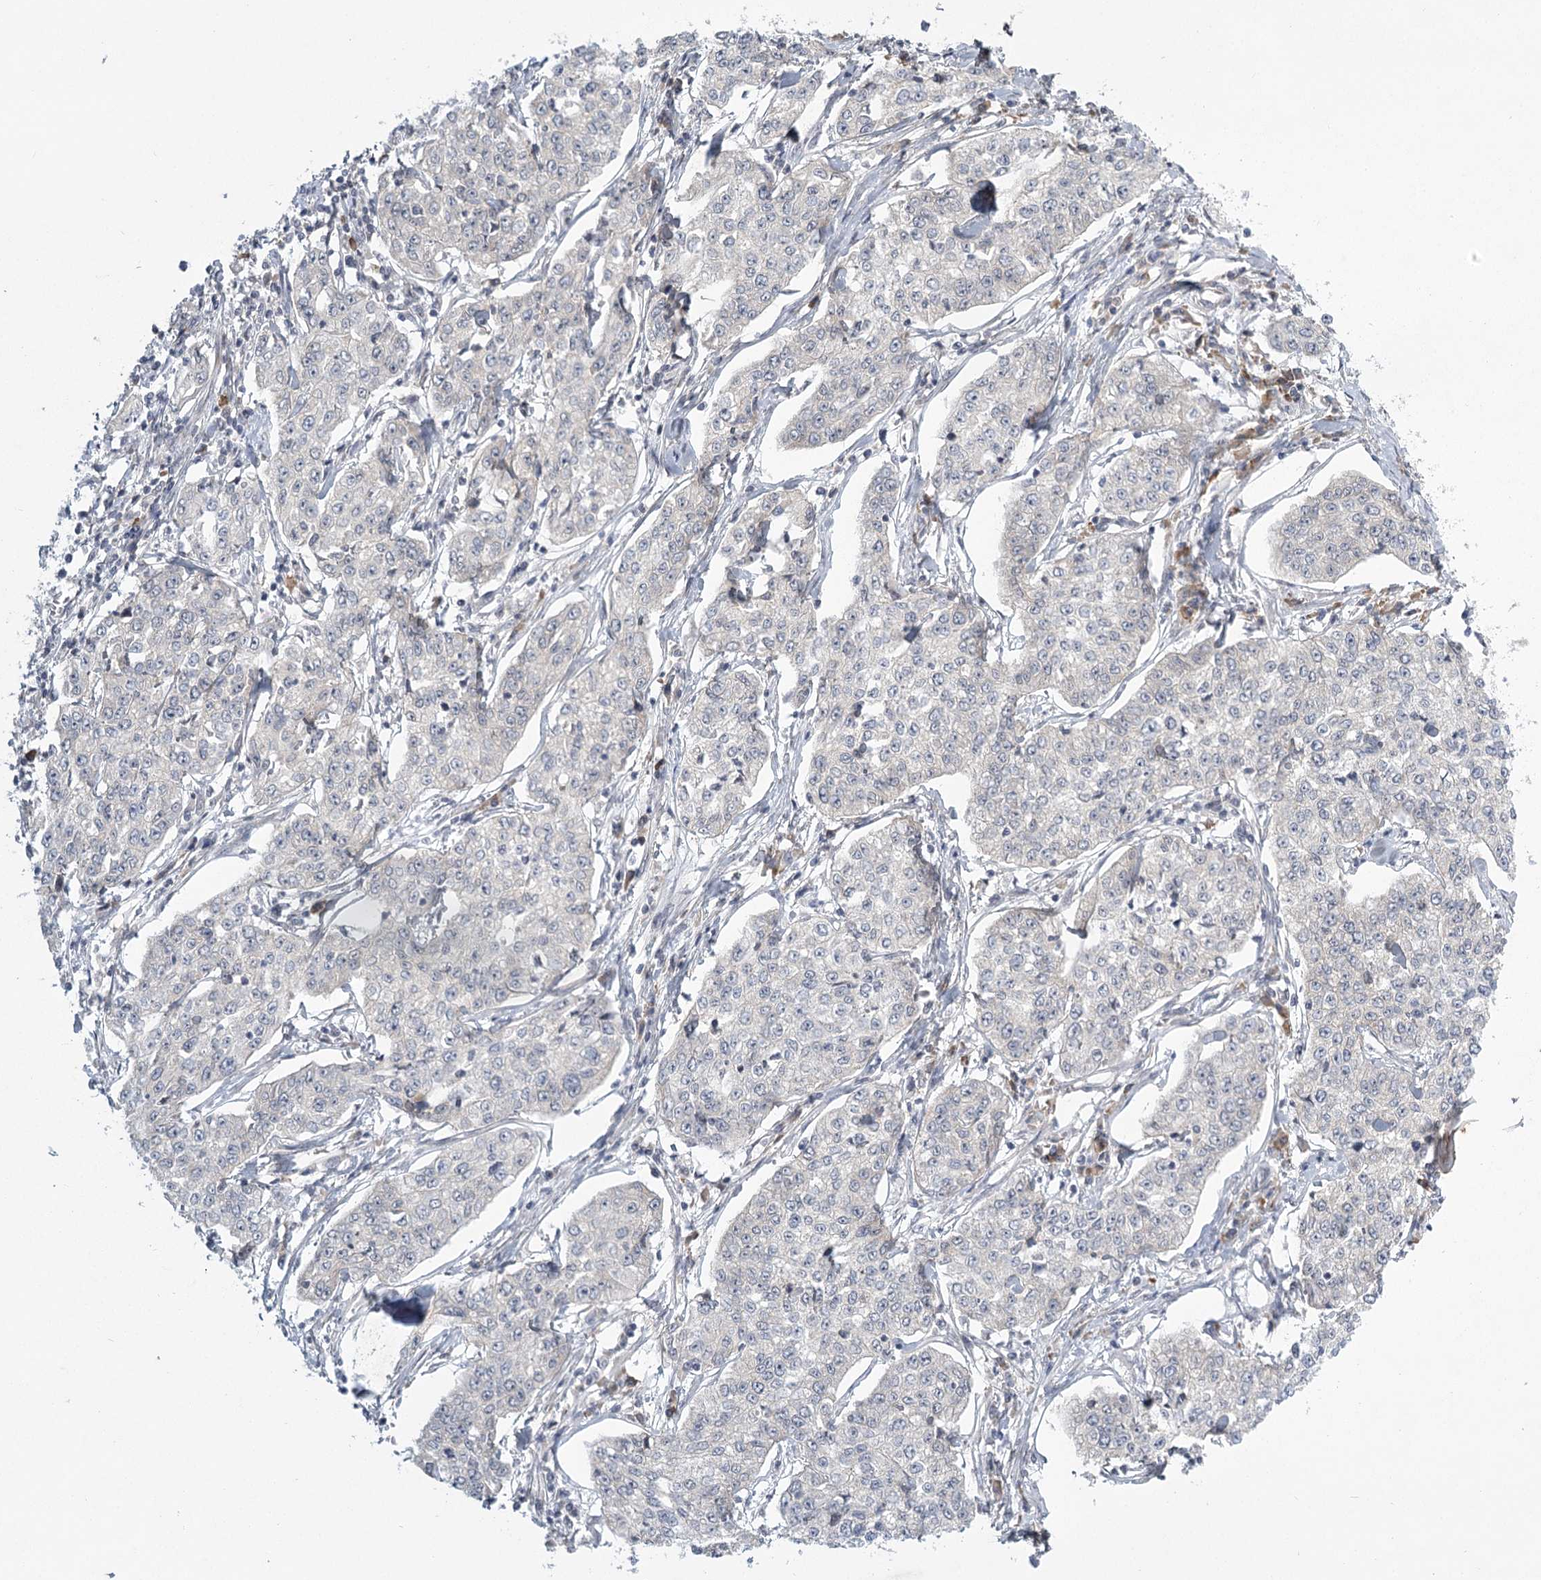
{"staining": {"intensity": "negative", "quantity": "none", "location": "none"}, "tissue": "cervical cancer", "cell_type": "Tumor cells", "image_type": "cancer", "snomed": [{"axis": "morphology", "description": "Squamous cell carcinoma, NOS"}, {"axis": "topography", "description": "Cervix"}], "caption": "This is a micrograph of immunohistochemistry staining of cervical squamous cell carcinoma, which shows no expression in tumor cells.", "gene": "MEPE", "patient": {"sex": "female", "age": 35}}